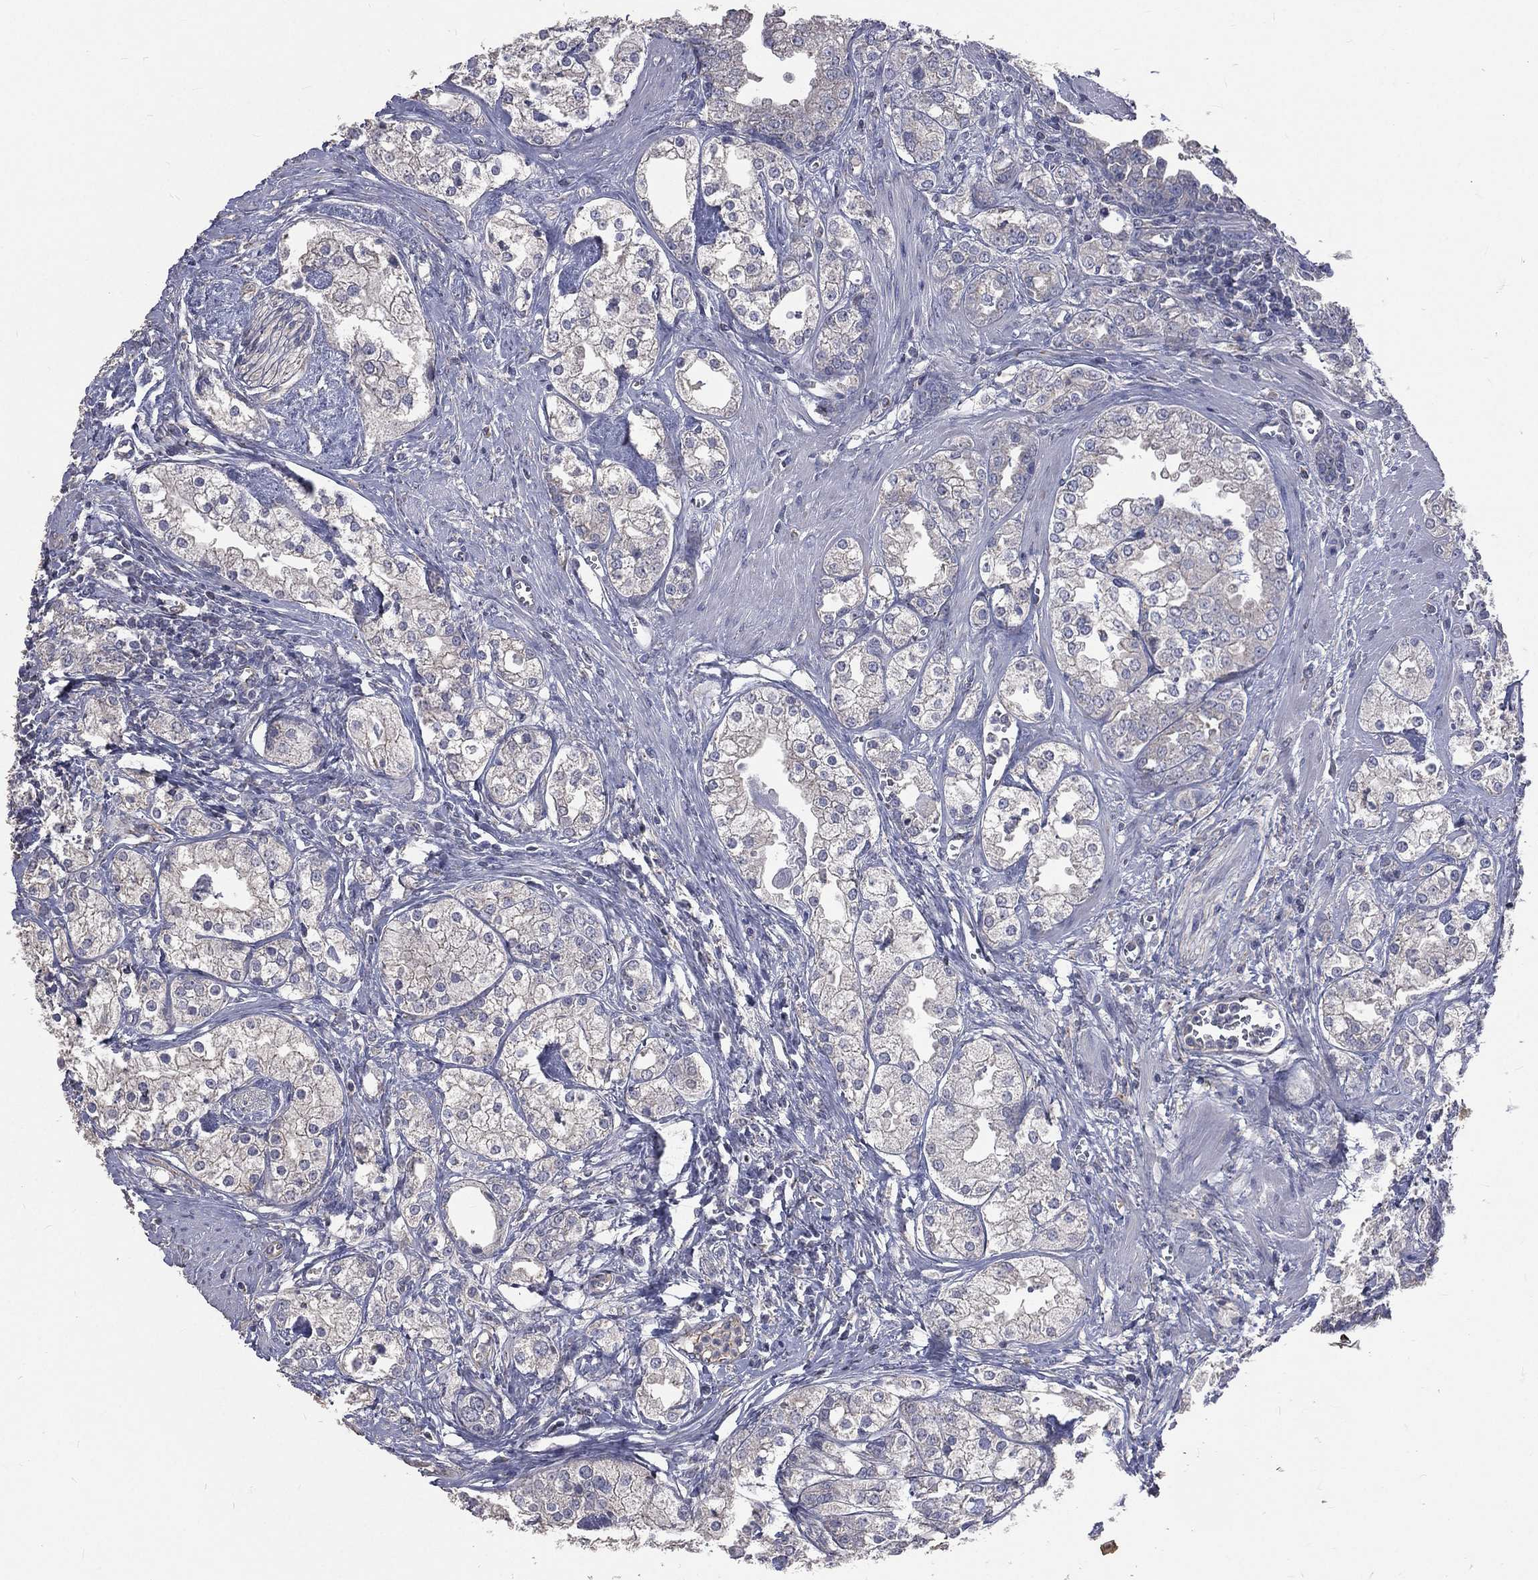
{"staining": {"intensity": "negative", "quantity": "none", "location": "none"}, "tissue": "prostate cancer", "cell_type": "Tumor cells", "image_type": "cancer", "snomed": [{"axis": "morphology", "description": "Adenocarcinoma, NOS"}, {"axis": "topography", "description": "Prostate and seminal vesicle, NOS"}, {"axis": "topography", "description": "Prostate"}], "caption": "Immunohistochemical staining of human prostate cancer (adenocarcinoma) displays no significant staining in tumor cells.", "gene": "CROCC", "patient": {"sex": "male", "age": 62}}